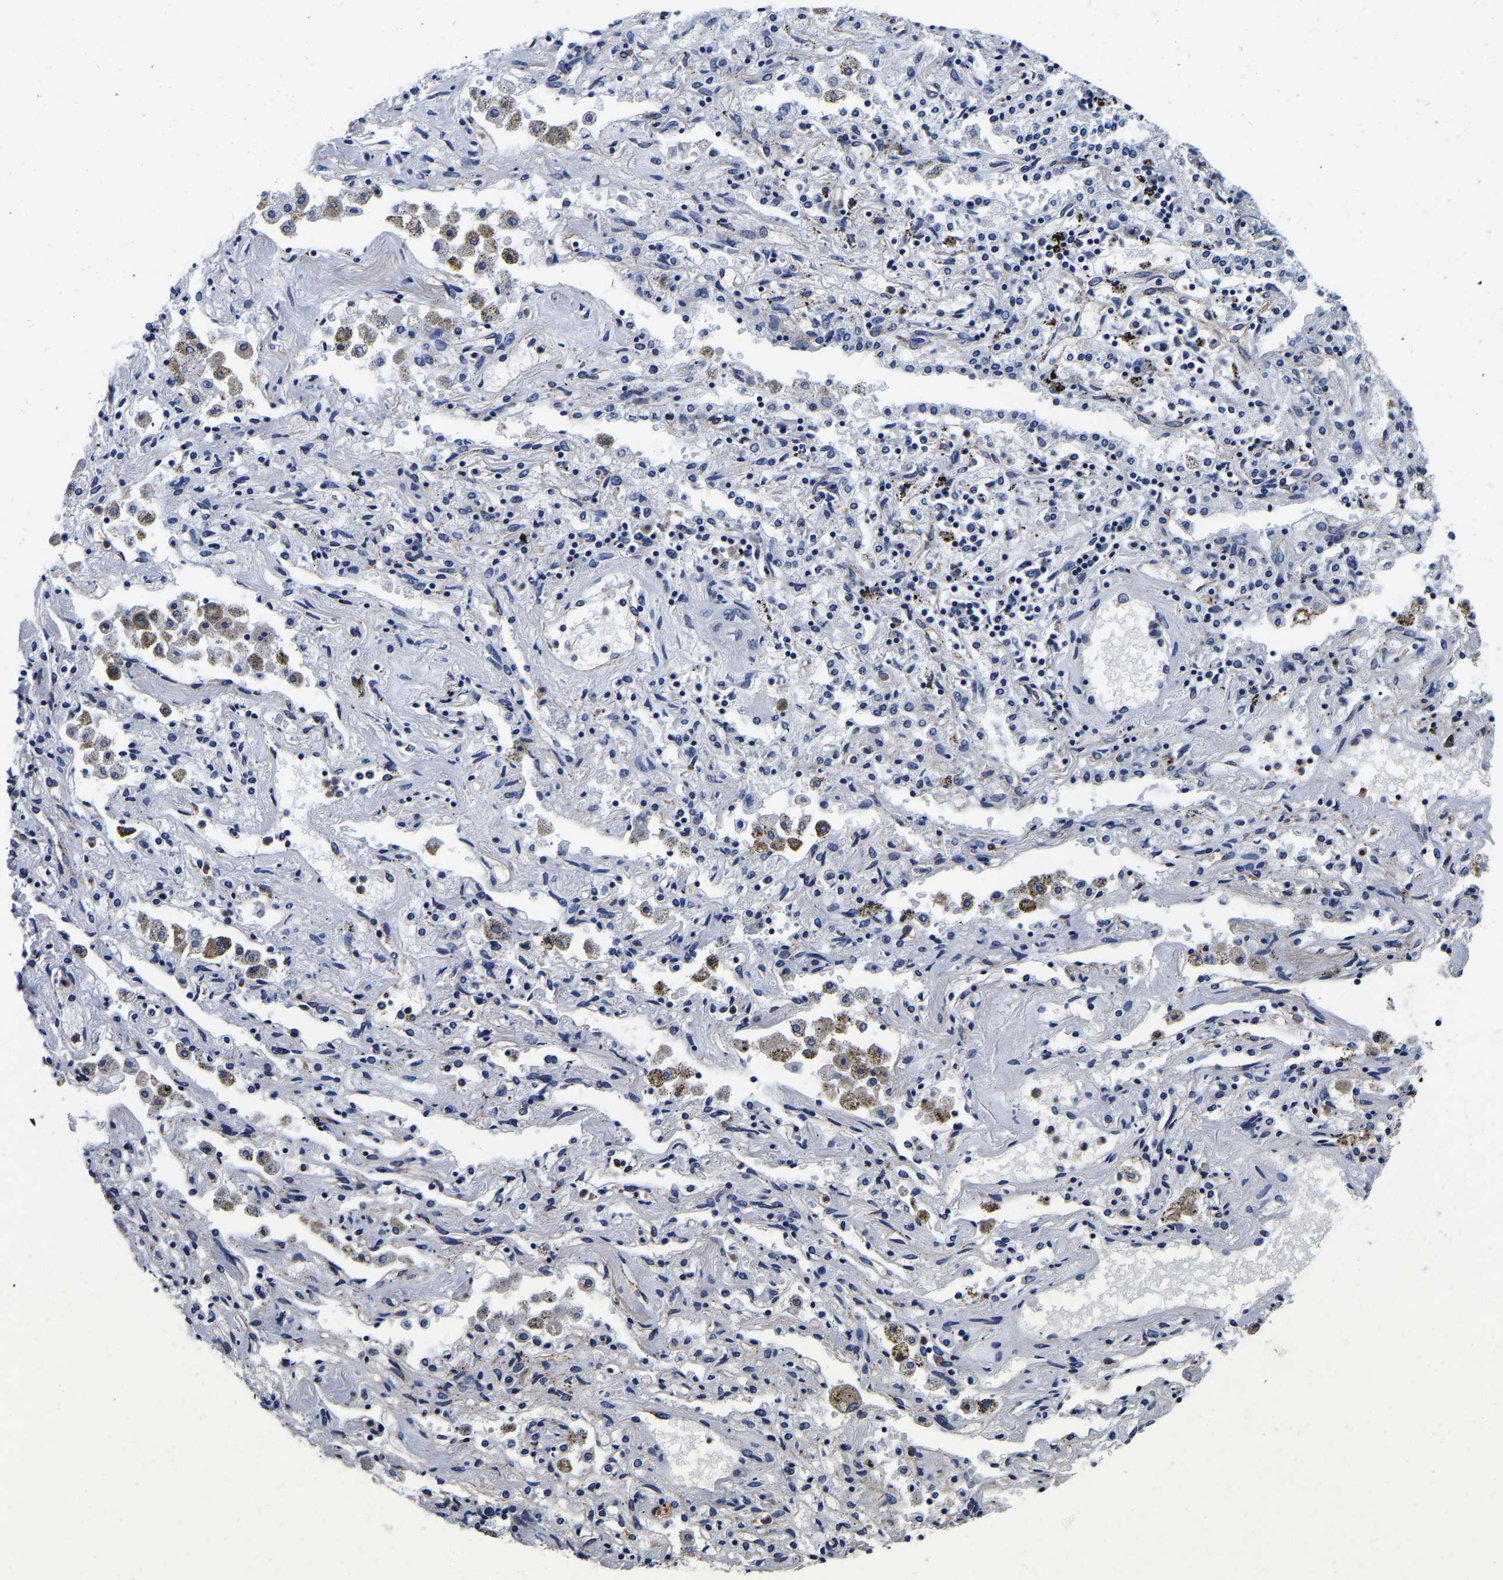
{"staining": {"intensity": "negative", "quantity": "none", "location": "none"}, "tissue": "lung cancer", "cell_type": "Tumor cells", "image_type": "cancer", "snomed": [{"axis": "morphology", "description": "Squamous cell carcinoma, NOS"}, {"axis": "topography", "description": "Lung"}], "caption": "Immunohistochemical staining of lung cancer demonstrates no significant staining in tumor cells.", "gene": "GRN", "patient": {"sex": "female", "age": 47}}